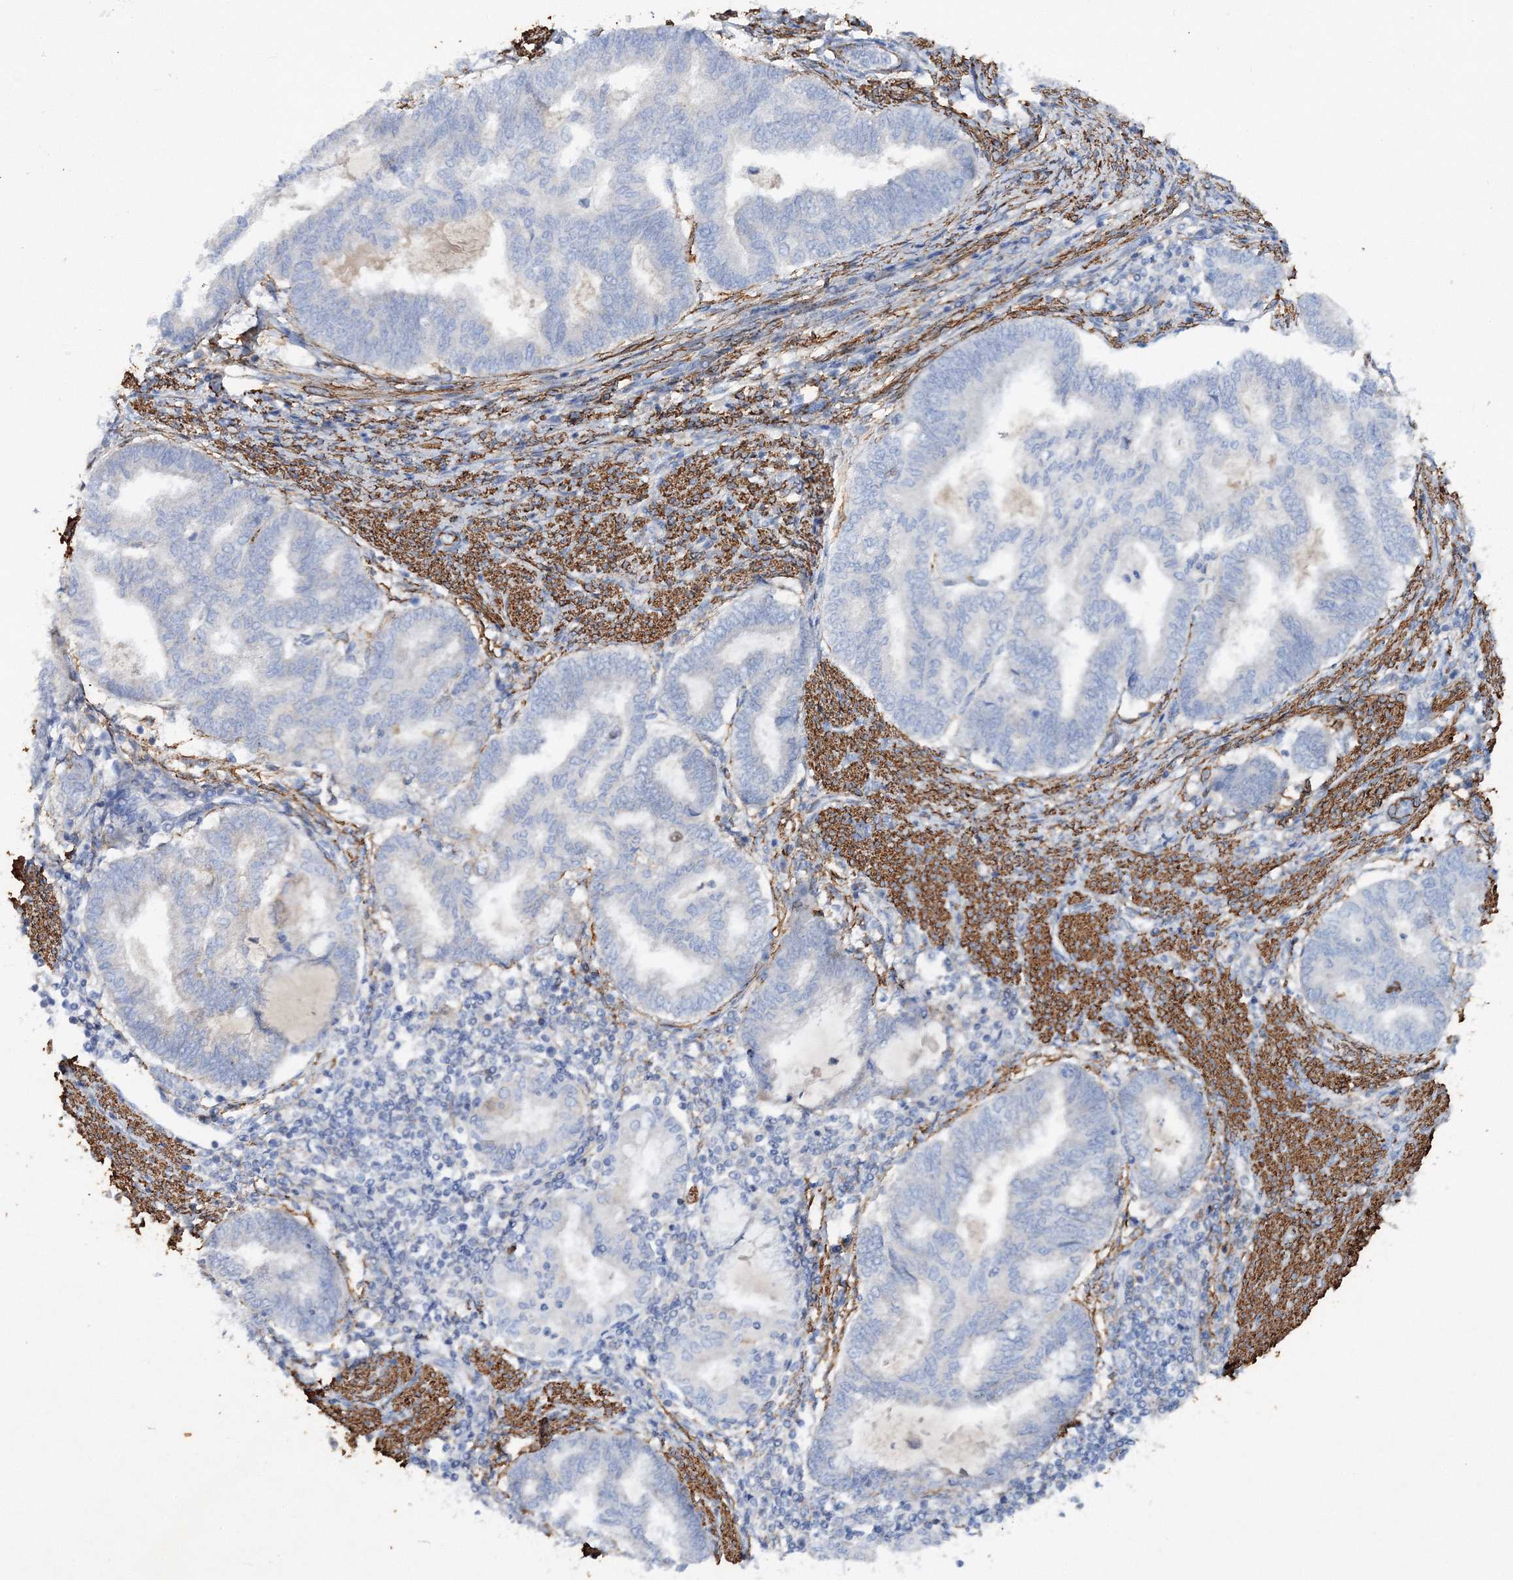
{"staining": {"intensity": "negative", "quantity": "none", "location": "none"}, "tissue": "endometrial cancer", "cell_type": "Tumor cells", "image_type": "cancer", "snomed": [{"axis": "morphology", "description": "Adenocarcinoma, NOS"}, {"axis": "topography", "description": "Endometrium"}], "caption": "A high-resolution micrograph shows IHC staining of endometrial cancer, which shows no significant staining in tumor cells. Nuclei are stained in blue.", "gene": "RTN2", "patient": {"sex": "female", "age": 79}}